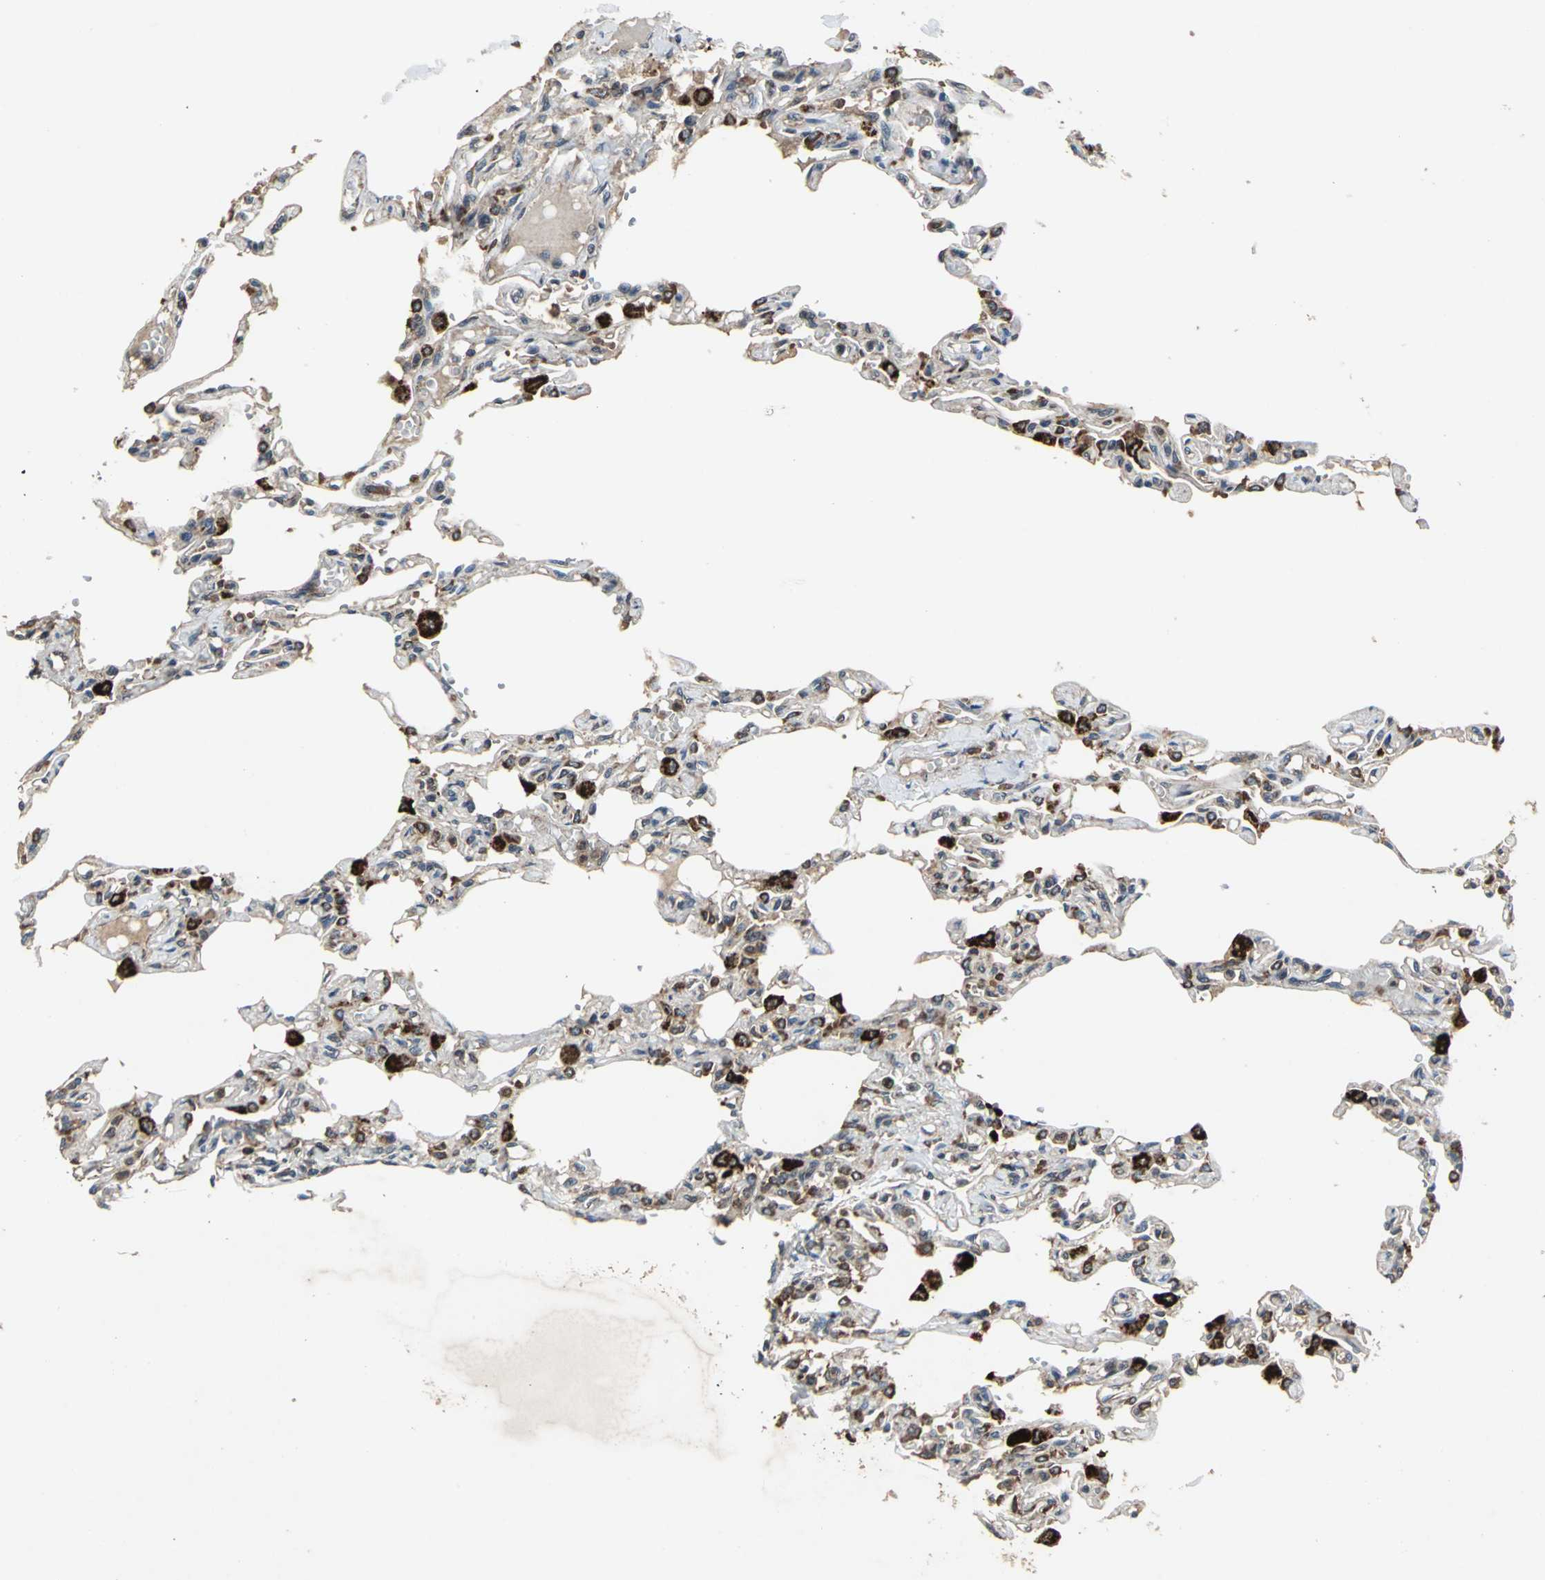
{"staining": {"intensity": "strong", "quantity": "25%-75%", "location": "cytoplasmic/membranous"}, "tissue": "lung", "cell_type": "Alveolar cells", "image_type": "normal", "snomed": [{"axis": "morphology", "description": "Normal tissue, NOS"}, {"axis": "topography", "description": "Lung"}], "caption": "This micrograph shows immunohistochemistry staining of benign human lung, with high strong cytoplasmic/membranous staining in approximately 25%-75% of alveolar cells.", "gene": "ZNF608", "patient": {"sex": "male", "age": 21}}